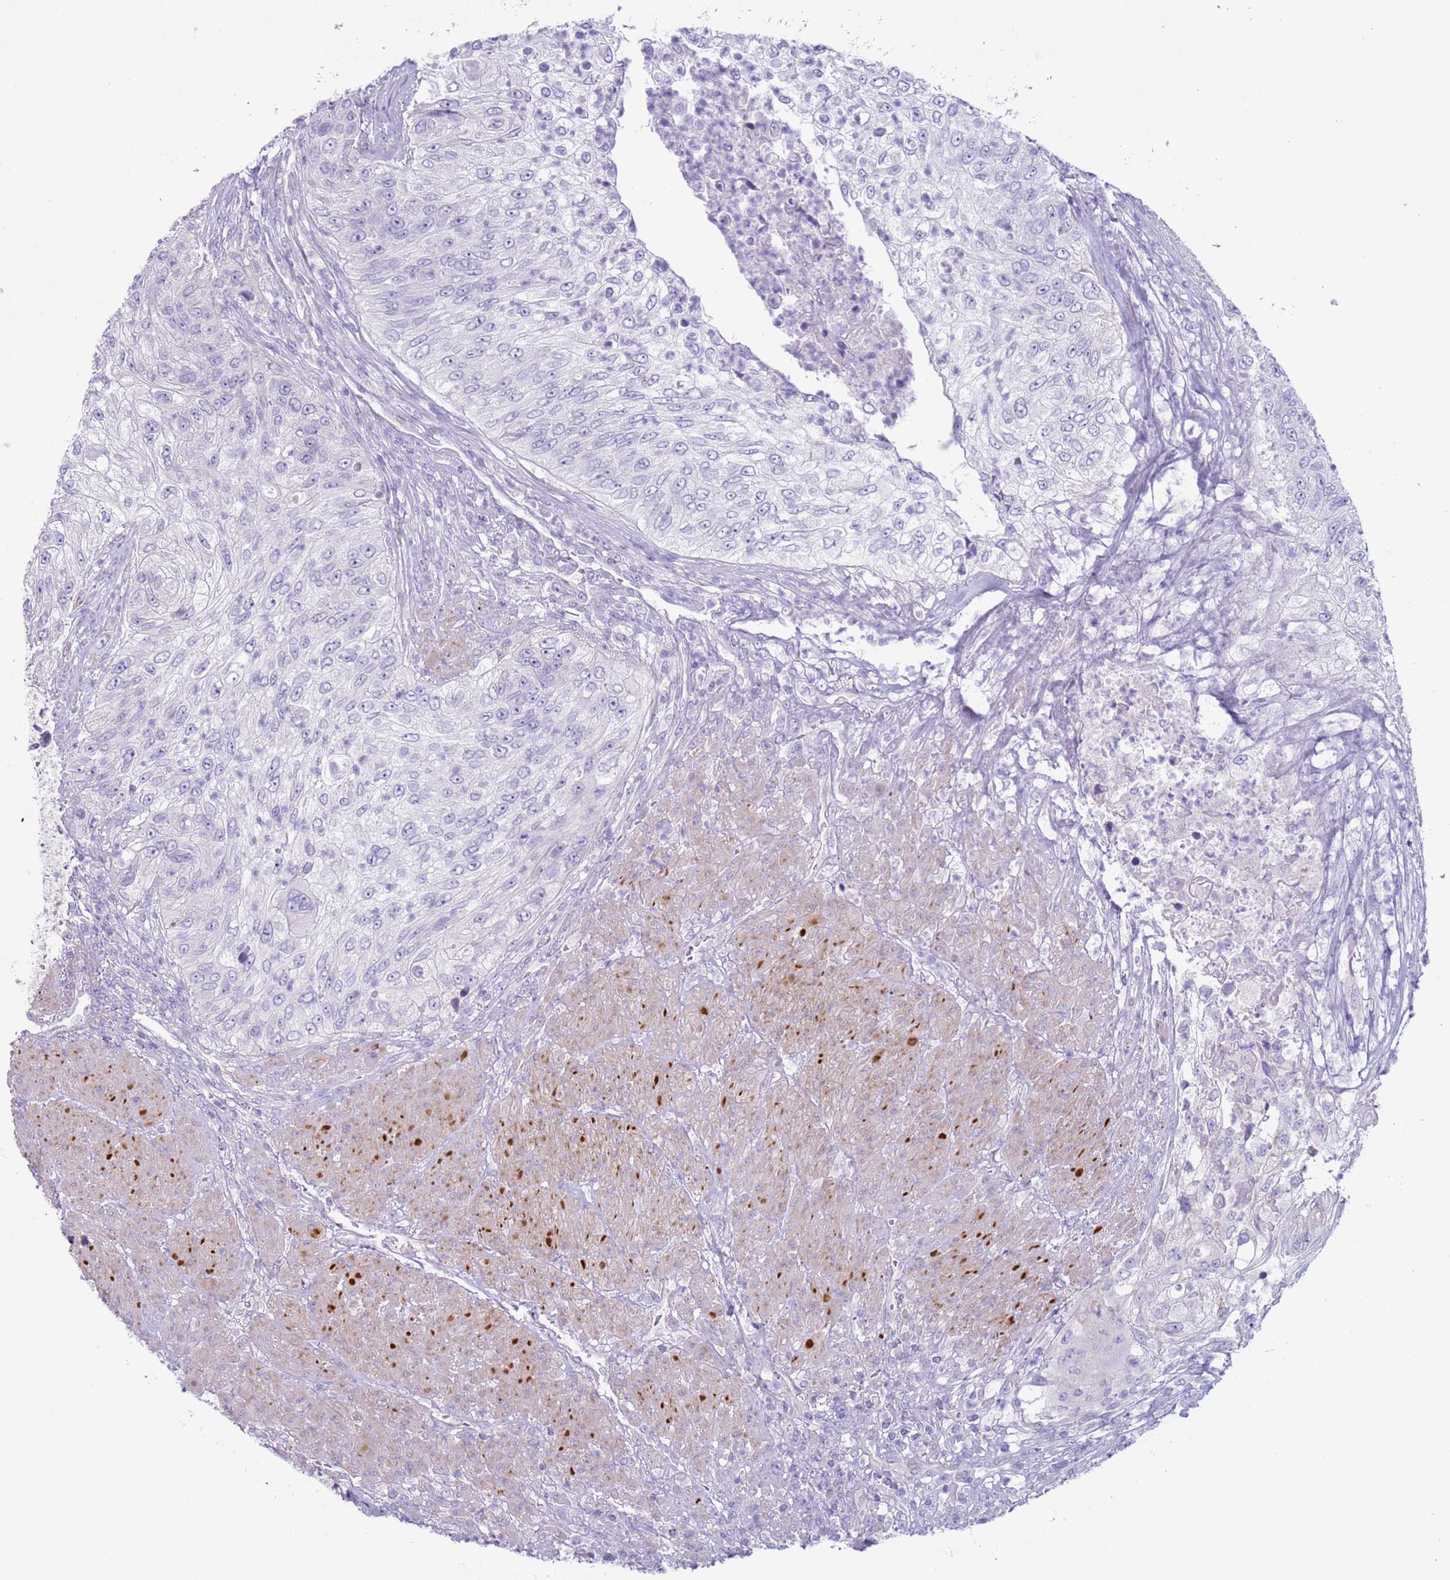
{"staining": {"intensity": "negative", "quantity": "none", "location": "none"}, "tissue": "urothelial cancer", "cell_type": "Tumor cells", "image_type": "cancer", "snomed": [{"axis": "morphology", "description": "Urothelial carcinoma, High grade"}, {"axis": "topography", "description": "Urinary bladder"}], "caption": "Human urothelial cancer stained for a protein using immunohistochemistry (IHC) demonstrates no positivity in tumor cells.", "gene": "NPAP1", "patient": {"sex": "female", "age": 60}}